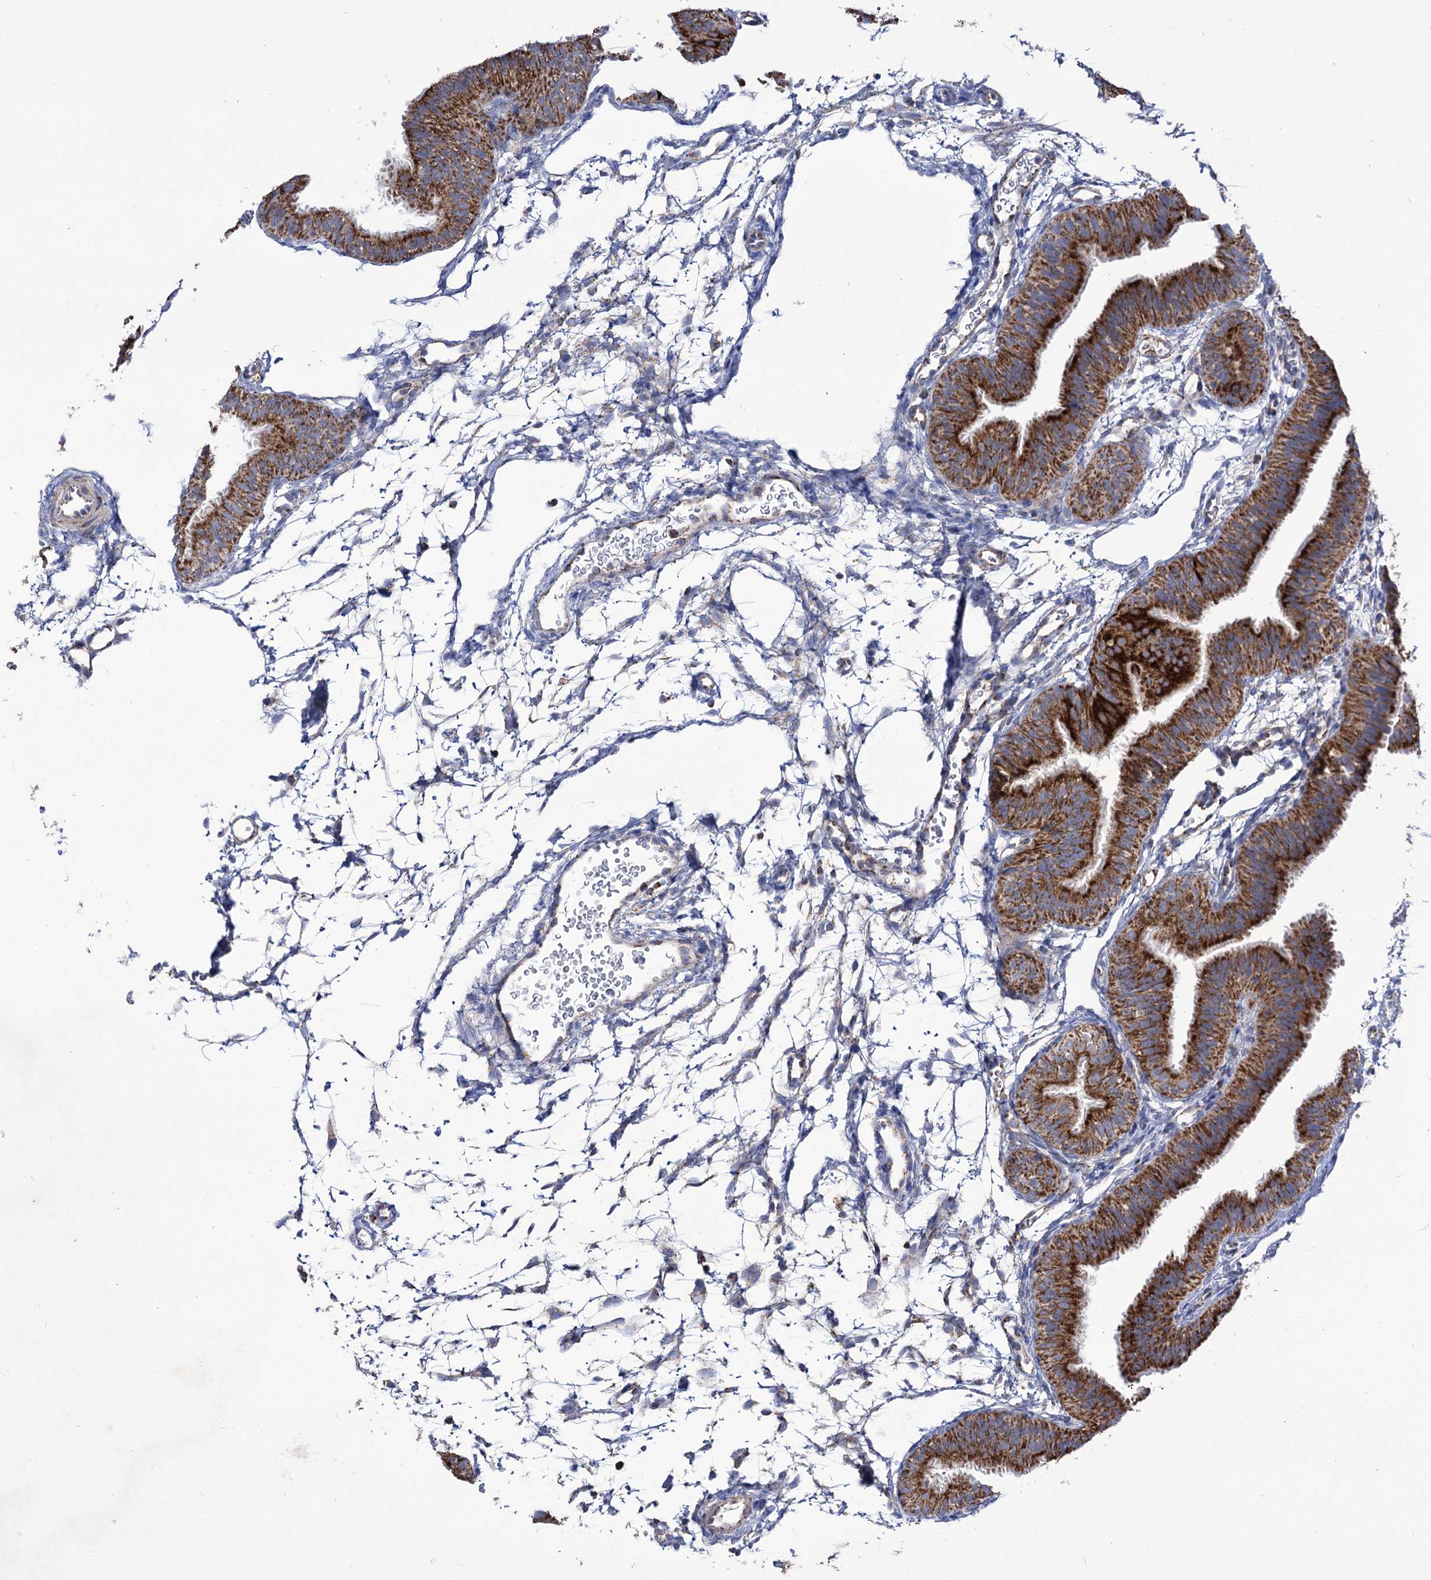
{"staining": {"intensity": "strong", "quantity": ">75%", "location": "cytoplasmic/membranous"}, "tissue": "fallopian tube", "cell_type": "Glandular cells", "image_type": "normal", "snomed": [{"axis": "morphology", "description": "Normal tissue, NOS"}, {"axis": "topography", "description": "Fallopian tube"}], "caption": "Immunohistochemical staining of unremarkable fallopian tube reveals >75% levels of strong cytoplasmic/membranous protein expression in about >75% of glandular cells. (DAB (3,3'-diaminobenzidine) IHC, brown staining for protein, blue staining for nuclei).", "gene": "ABHD10", "patient": {"sex": "female", "age": 35}}